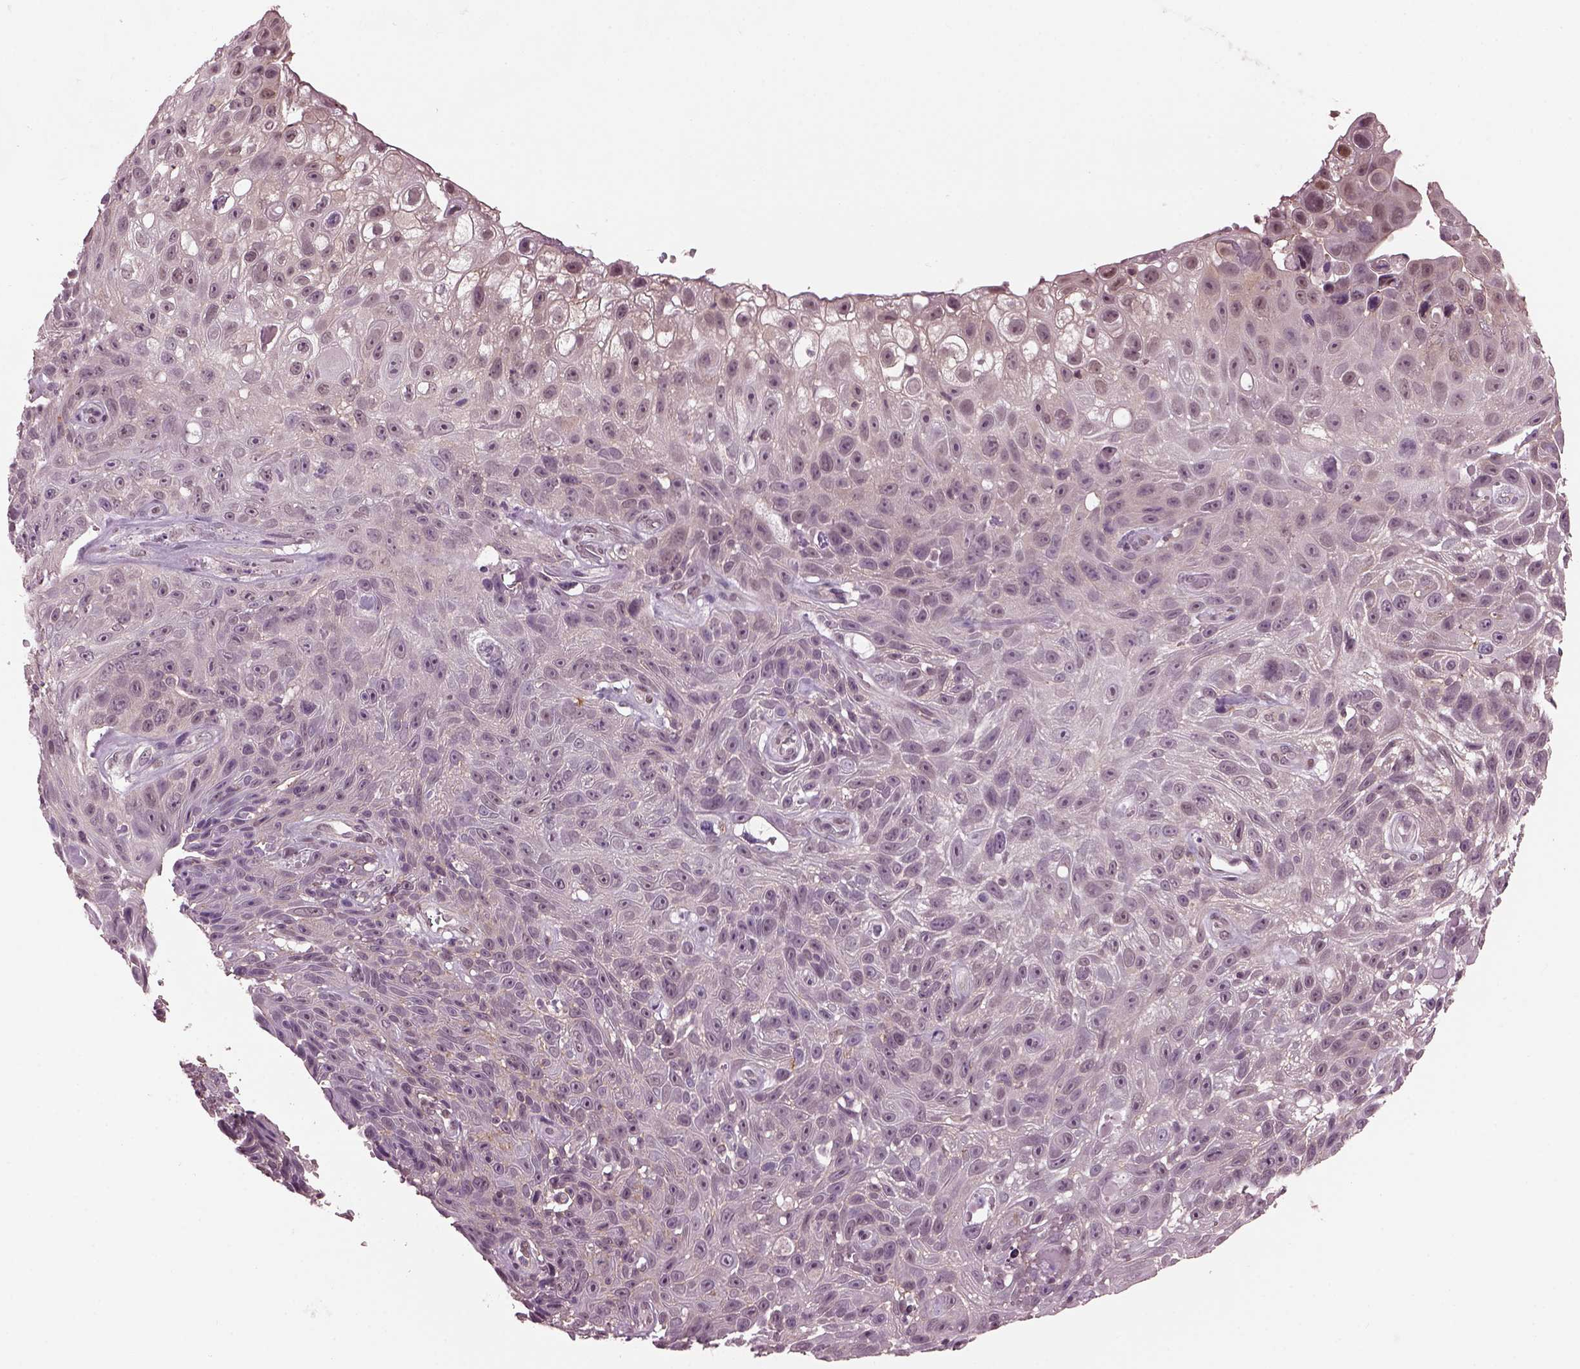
{"staining": {"intensity": "negative", "quantity": "none", "location": "none"}, "tissue": "skin cancer", "cell_type": "Tumor cells", "image_type": "cancer", "snomed": [{"axis": "morphology", "description": "Squamous cell carcinoma, NOS"}, {"axis": "topography", "description": "Skin"}], "caption": "This is an immunohistochemistry image of skin squamous cell carcinoma. There is no expression in tumor cells.", "gene": "SRI", "patient": {"sex": "male", "age": 82}}